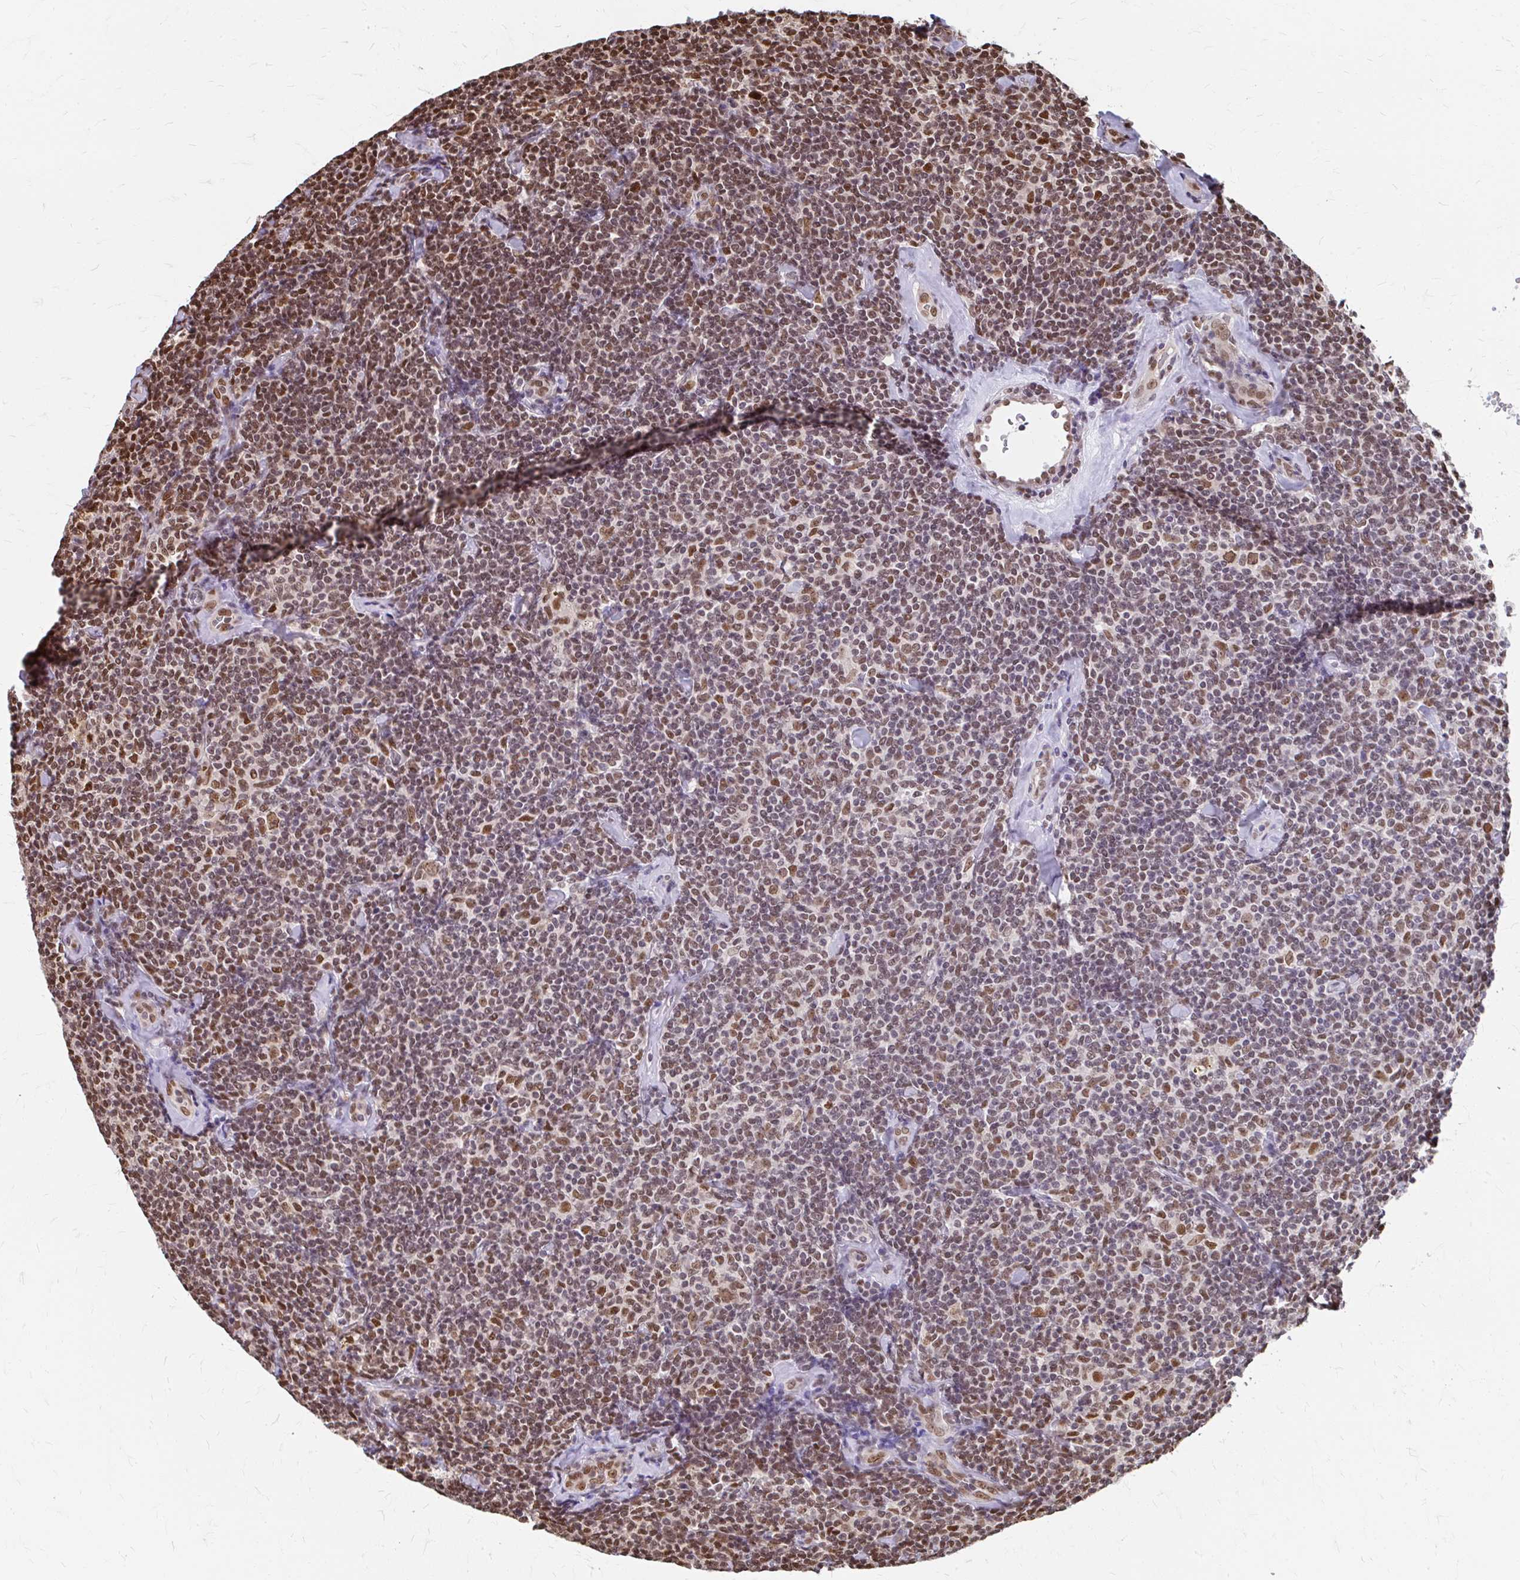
{"staining": {"intensity": "moderate", "quantity": "25%-75%", "location": "nuclear"}, "tissue": "lymphoma", "cell_type": "Tumor cells", "image_type": "cancer", "snomed": [{"axis": "morphology", "description": "Malignant lymphoma, non-Hodgkin's type, Low grade"}, {"axis": "topography", "description": "Lymph node"}], "caption": "High-power microscopy captured an IHC image of lymphoma, revealing moderate nuclear staining in about 25%-75% of tumor cells.", "gene": "XPO1", "patient": {"sex": "female", "age": 56}}